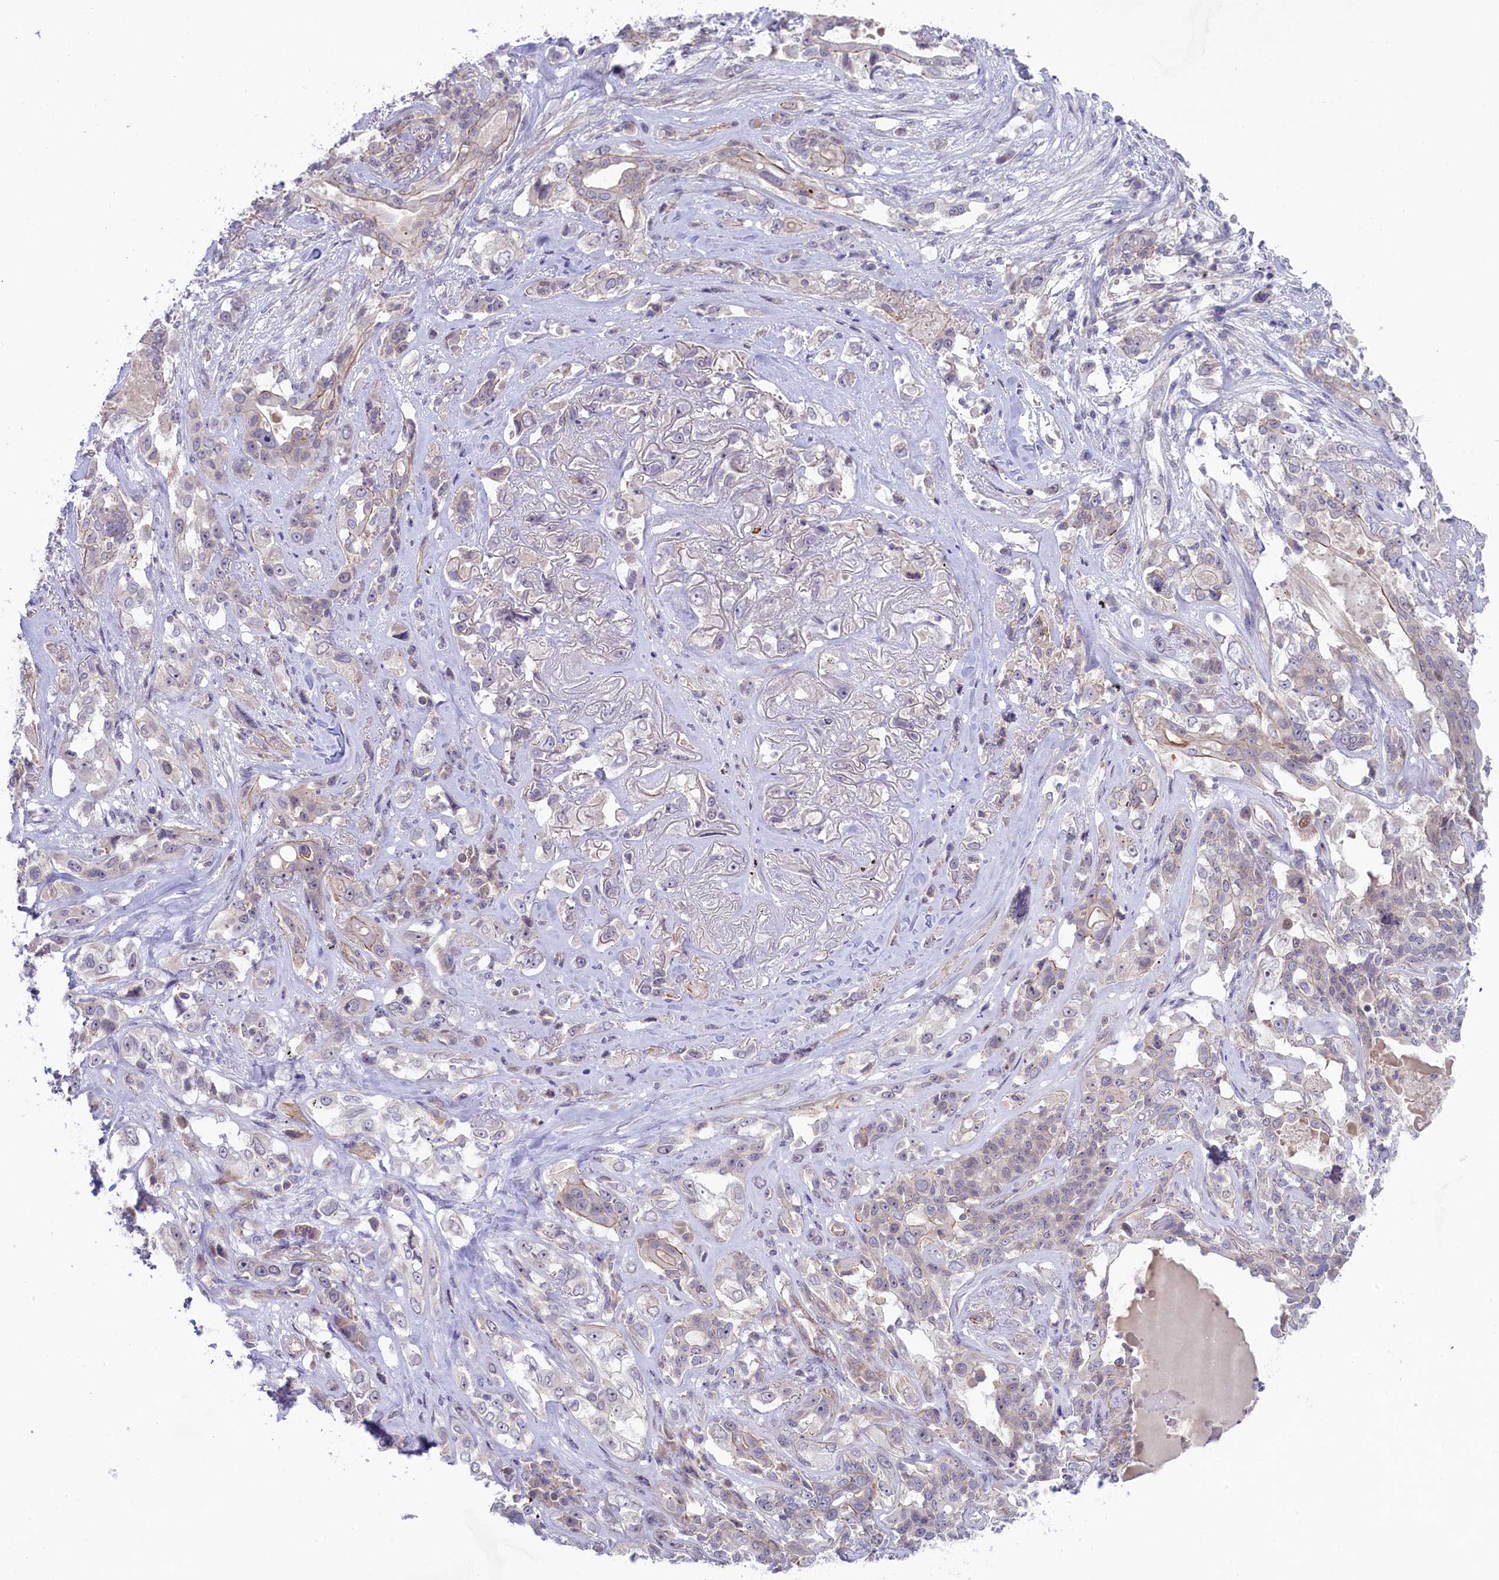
{"staining": {"intensity": "negative", "quantity": "none", "location": "none"}, "tissue": "lung cancer", "cell_type": "Tumor cells", "image_type": "cancer", "snomed": [{"axis": "morphology", "description": "Squamous cell carcinoma, NOS"}, {"axis": "topography", "description": "Lung"}], "caption": "Tumor cells show no significant positivity in lung squamous cell carcinoma. The staining is performed using DAB (3,3'-diaminobenzidine) brown chromogen with nuclei counter-stained in using hematoxylin.", "gene": "CCL23", "patient": {"sex": "female", "age": 70}}